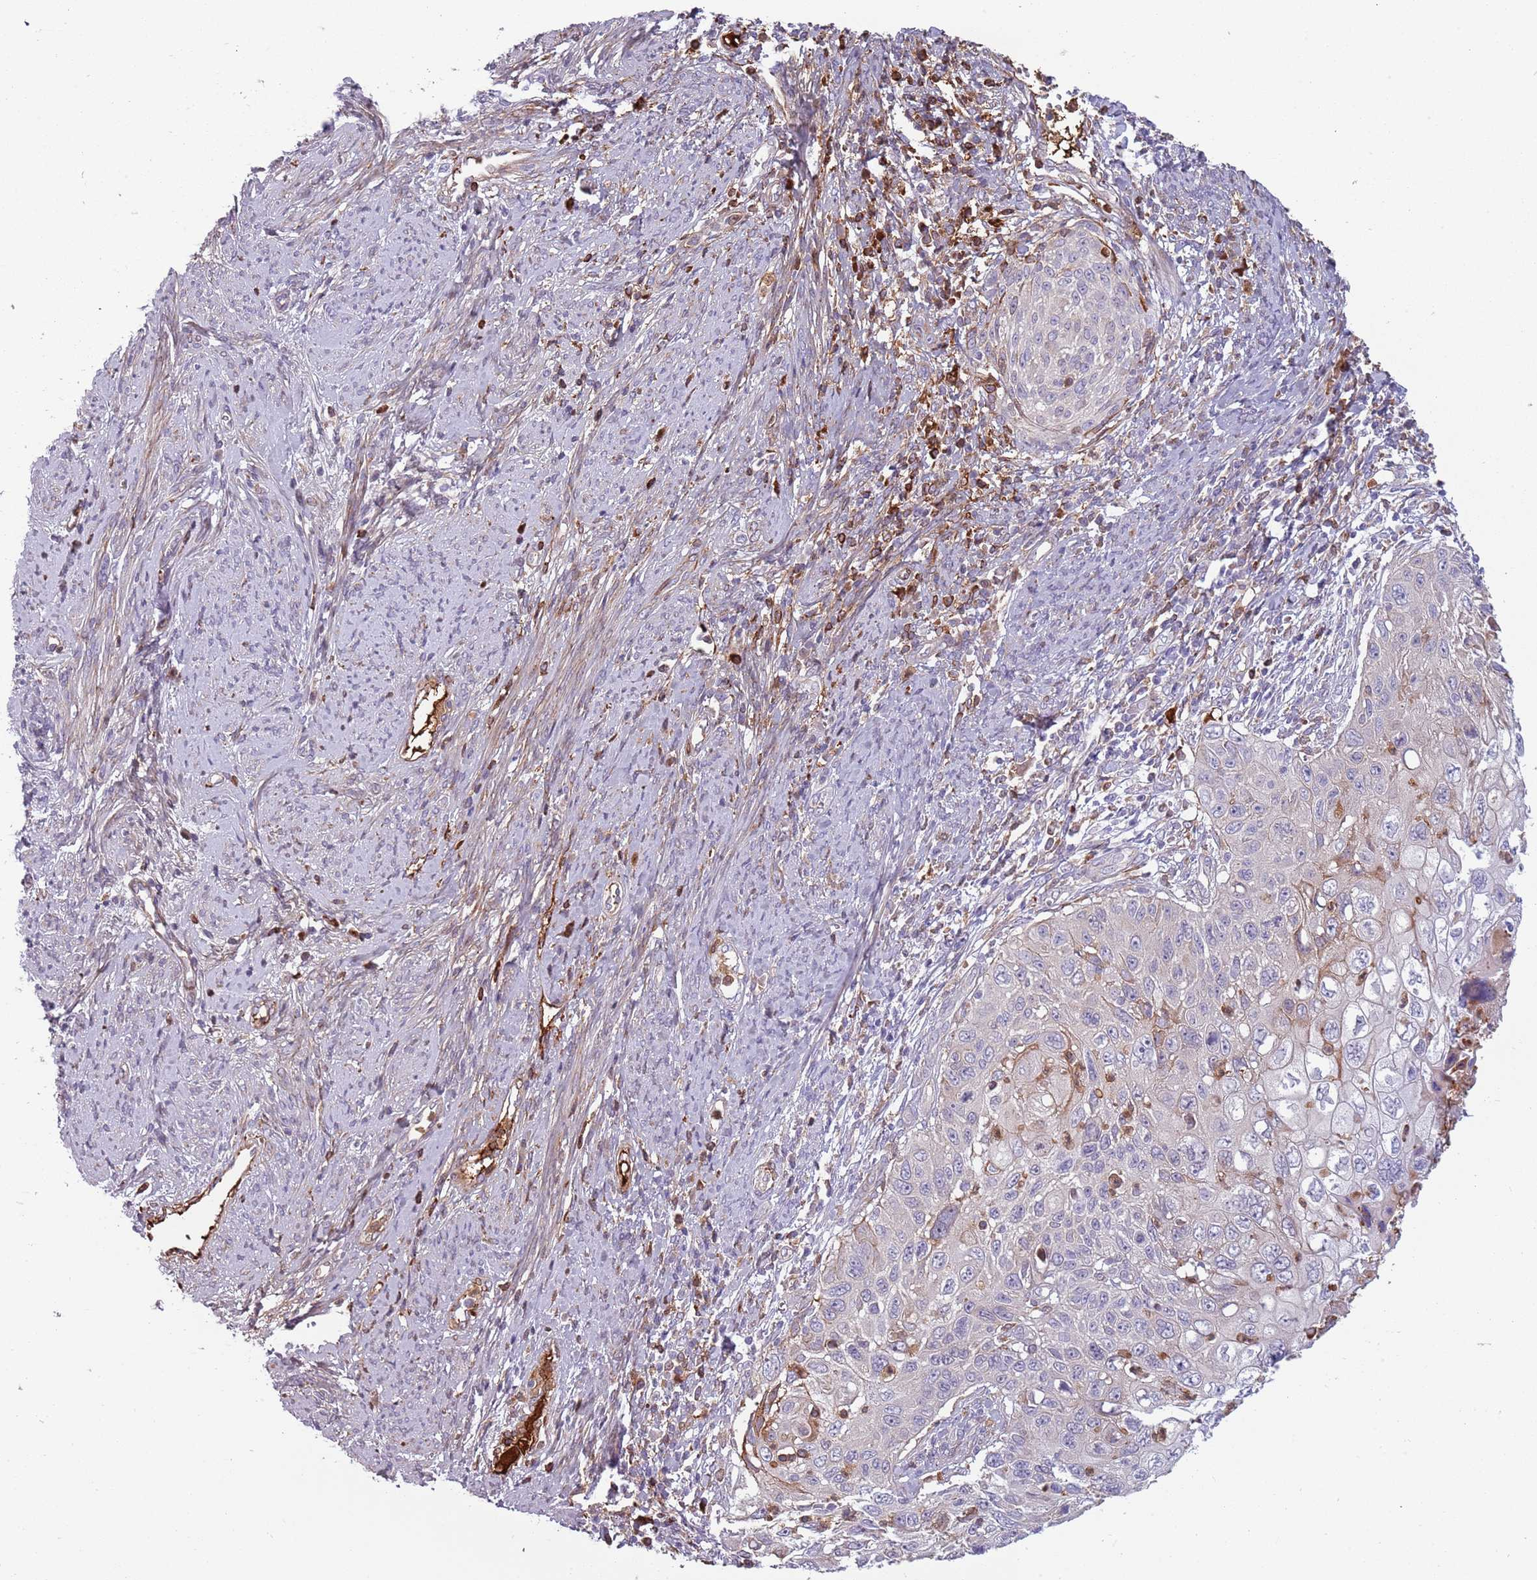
{"staining": {"intensity": "negative", "quantity": "none", "location": "none"}, "tissue": "cervical cancer", "cell_type": "Tumor cells", "image_type": "cancer", "snomed": [{"axis": "morphology", "description": "Squamous cell carcinoma, NOS"}, {"axis": "topography", "description": "Cervix"}], "caption": "High magnification brightfield microscopy of cervical cancer stained with DAB (brown) and counterstained with hematoxylin (blue): tumor cells show no significant positivity.", "gene": "NADK", "patient": {"sex": "female", "age": 70}}